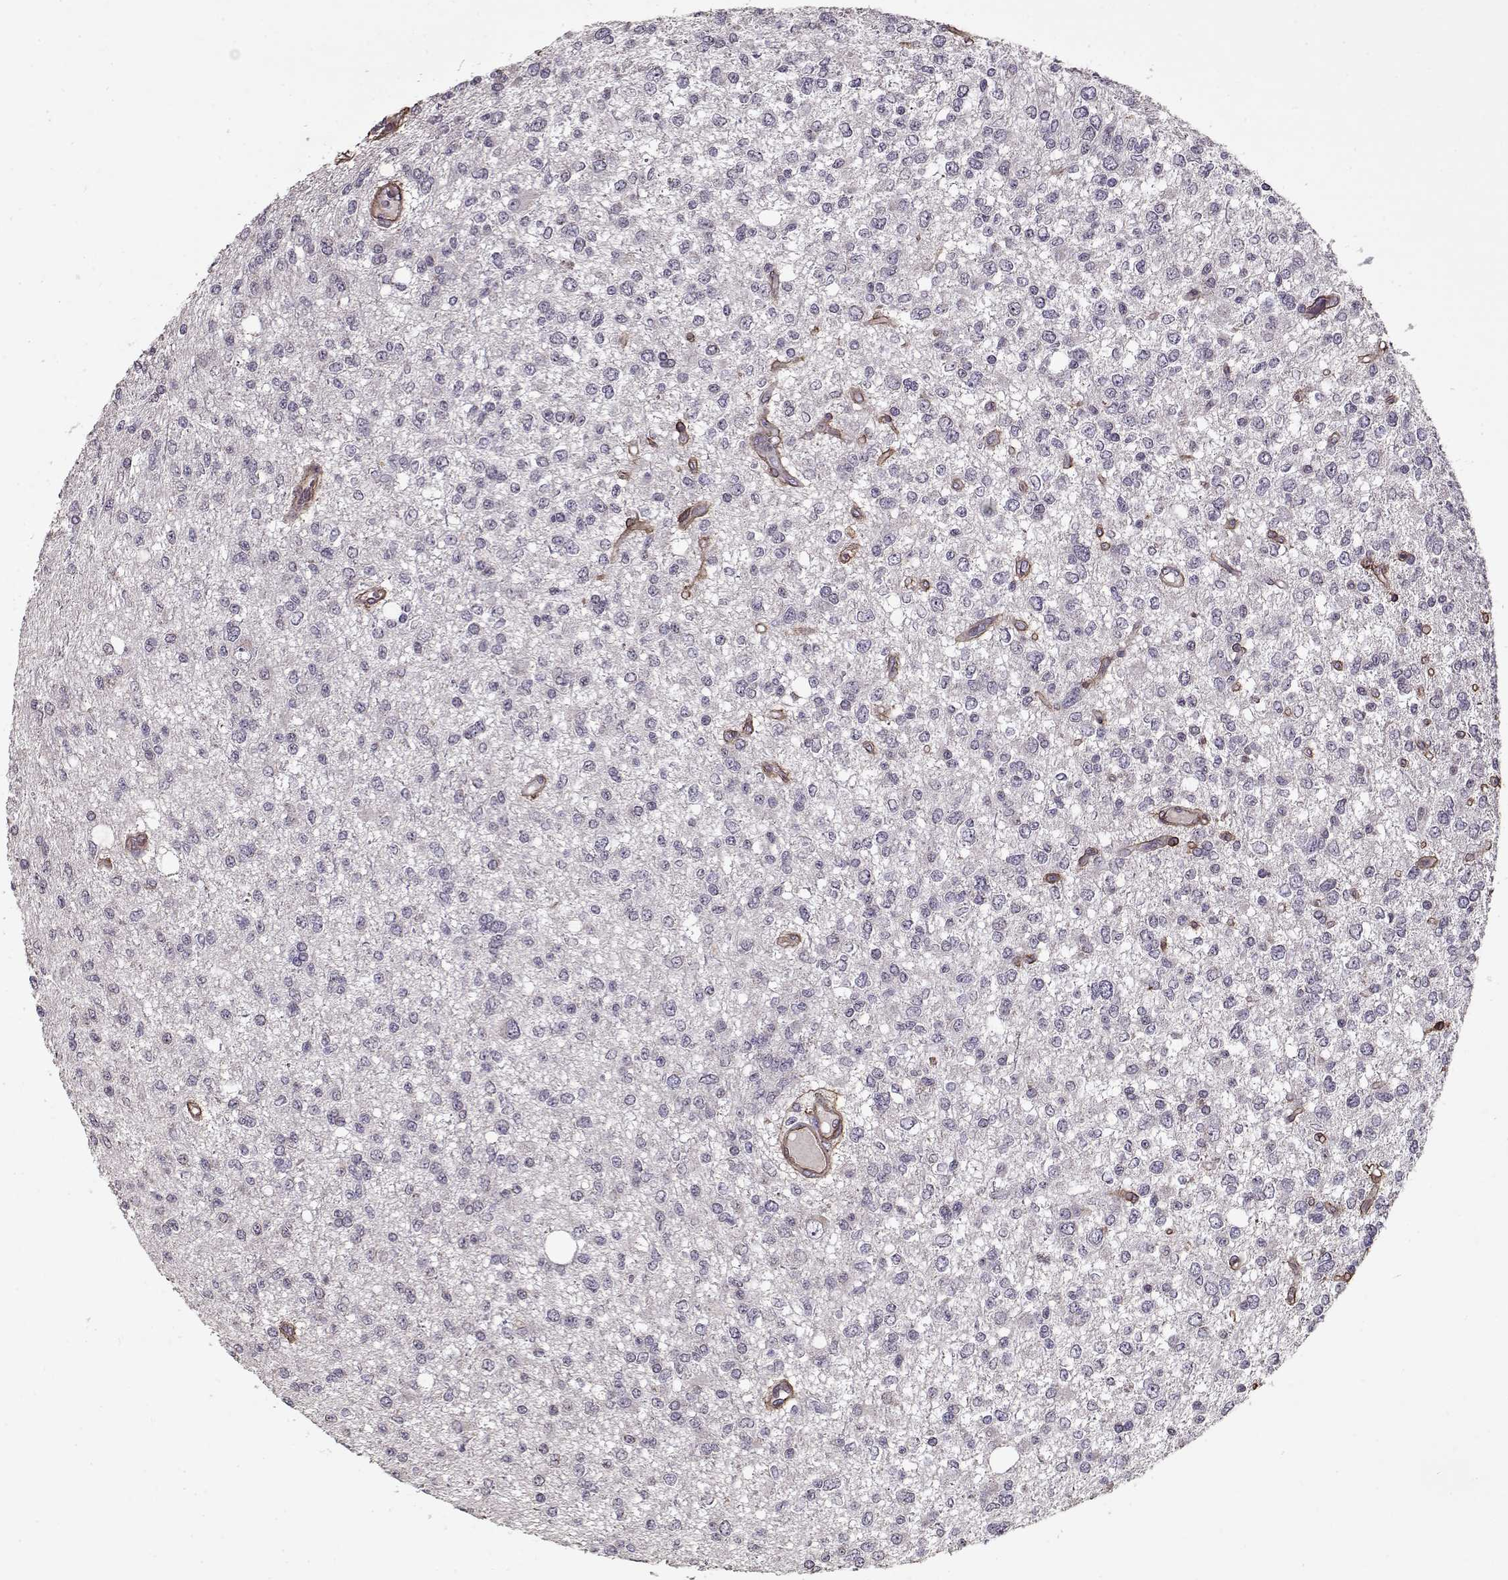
{"staining": {"intensity": "negative", "quantity": "none", "location": "none"}, "tissue": "glioma", "cell_type": "Tumor cells", "image_type": "cancer", "snomed": [{"axis": "morphology", "description": "Glioma, malignant, Low grade"}, {"axis": "topography", "description": "Brain"}], "caption": "Histopathology image shows no significant protein expression in tumor cells of malignant low-grade glioma.", "gene": "LAMA2", "patient": {"sex": "male", "age": 67}}